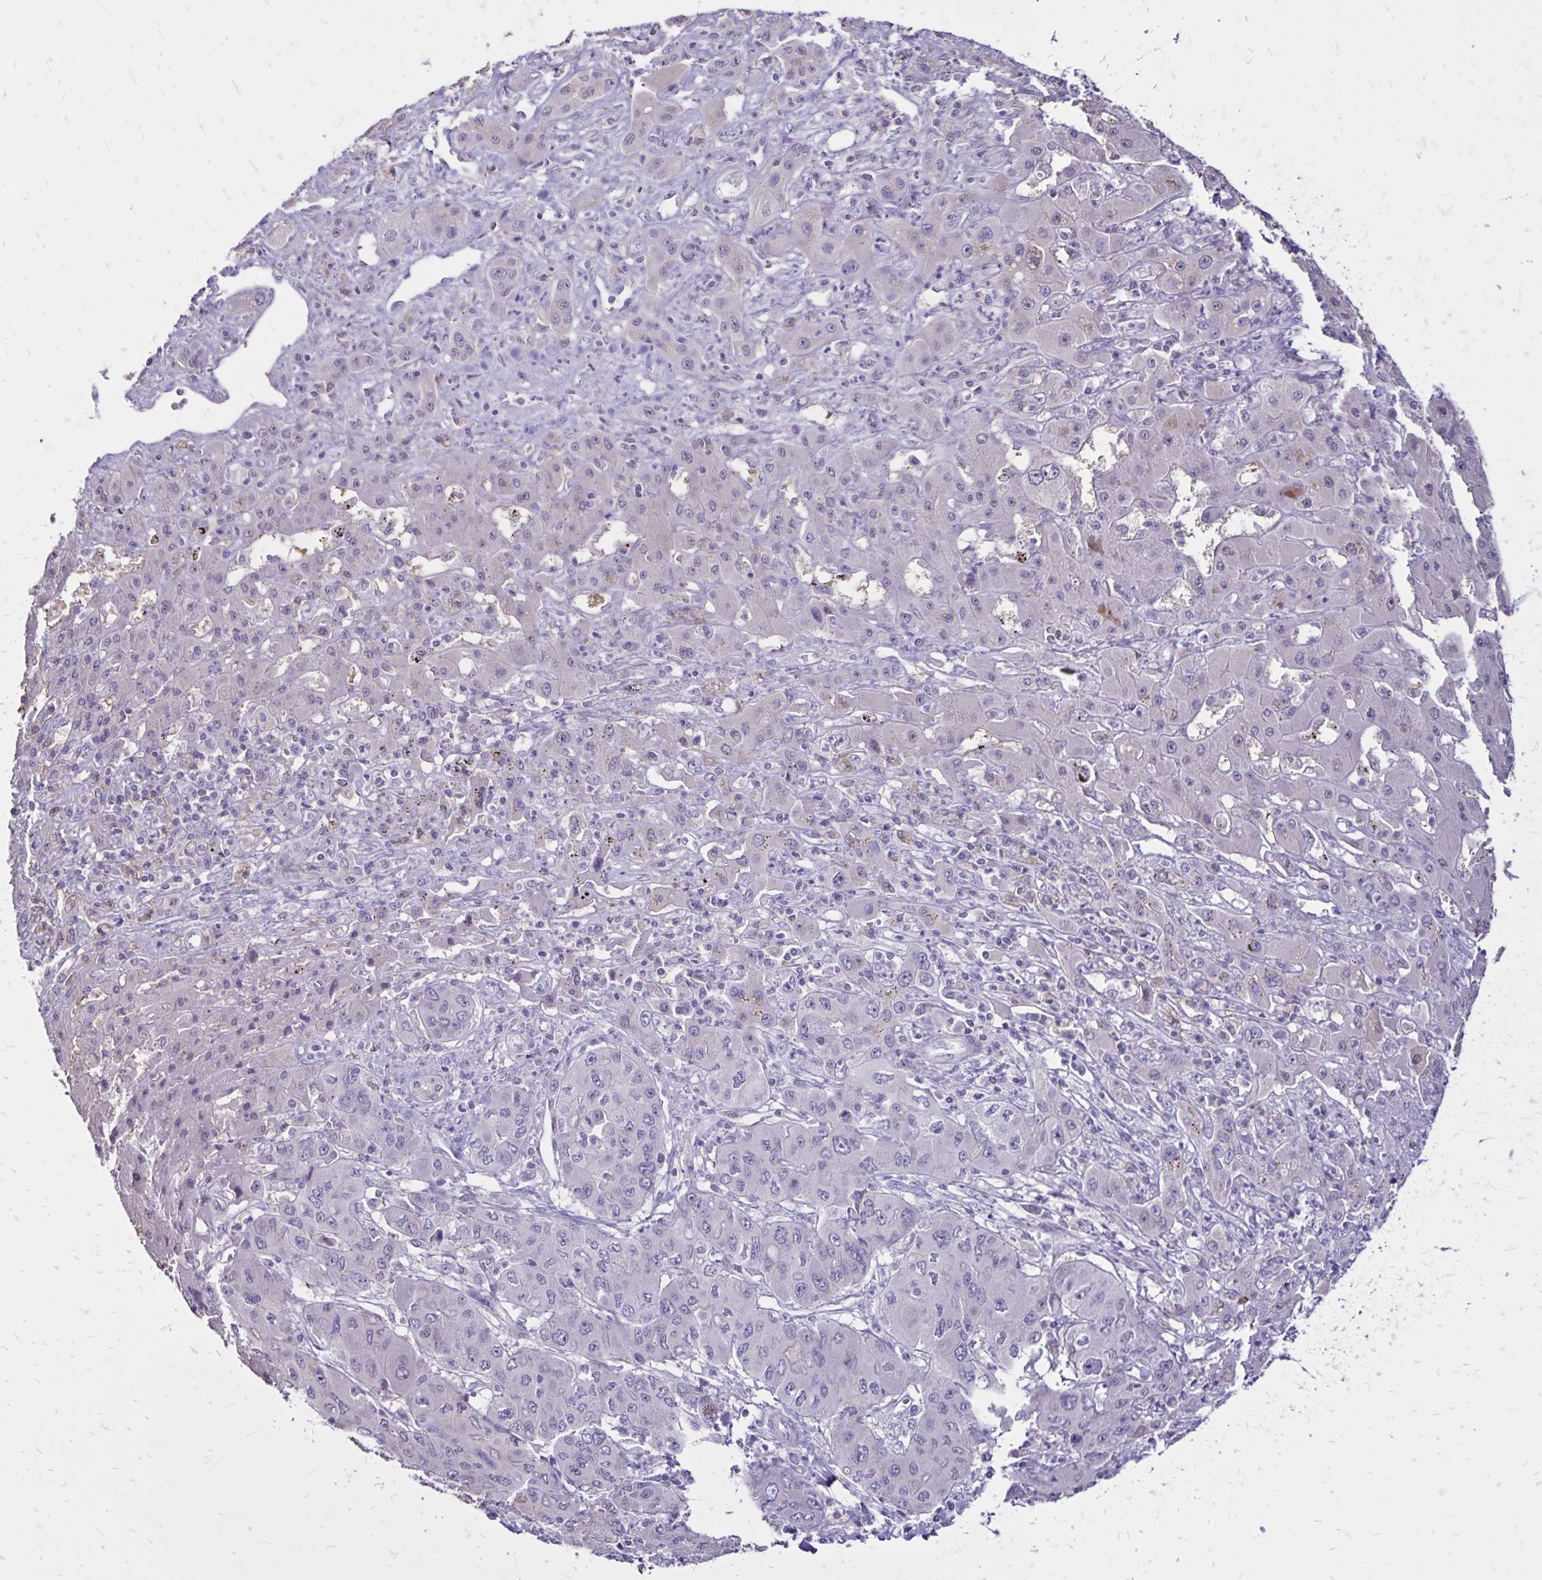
{"staining": {"intensity": "negative", "quantity": "none", "location": "none"}, "tissue": "liver cancer", "cell_type": "Tumor cells", "image_type": "cancer", "snomed": [{"axis": "morphology", "description": "Cholangiocarcinoma"}, {"axis": "topography", "description": "Liver"}], "caption": "Immunohistochemical staining of liver cholangiocarcinoma displays no significant expression in tumor cells.", "gene": "SH3GL3", "patient": {"sex": "male", "age": 67}}